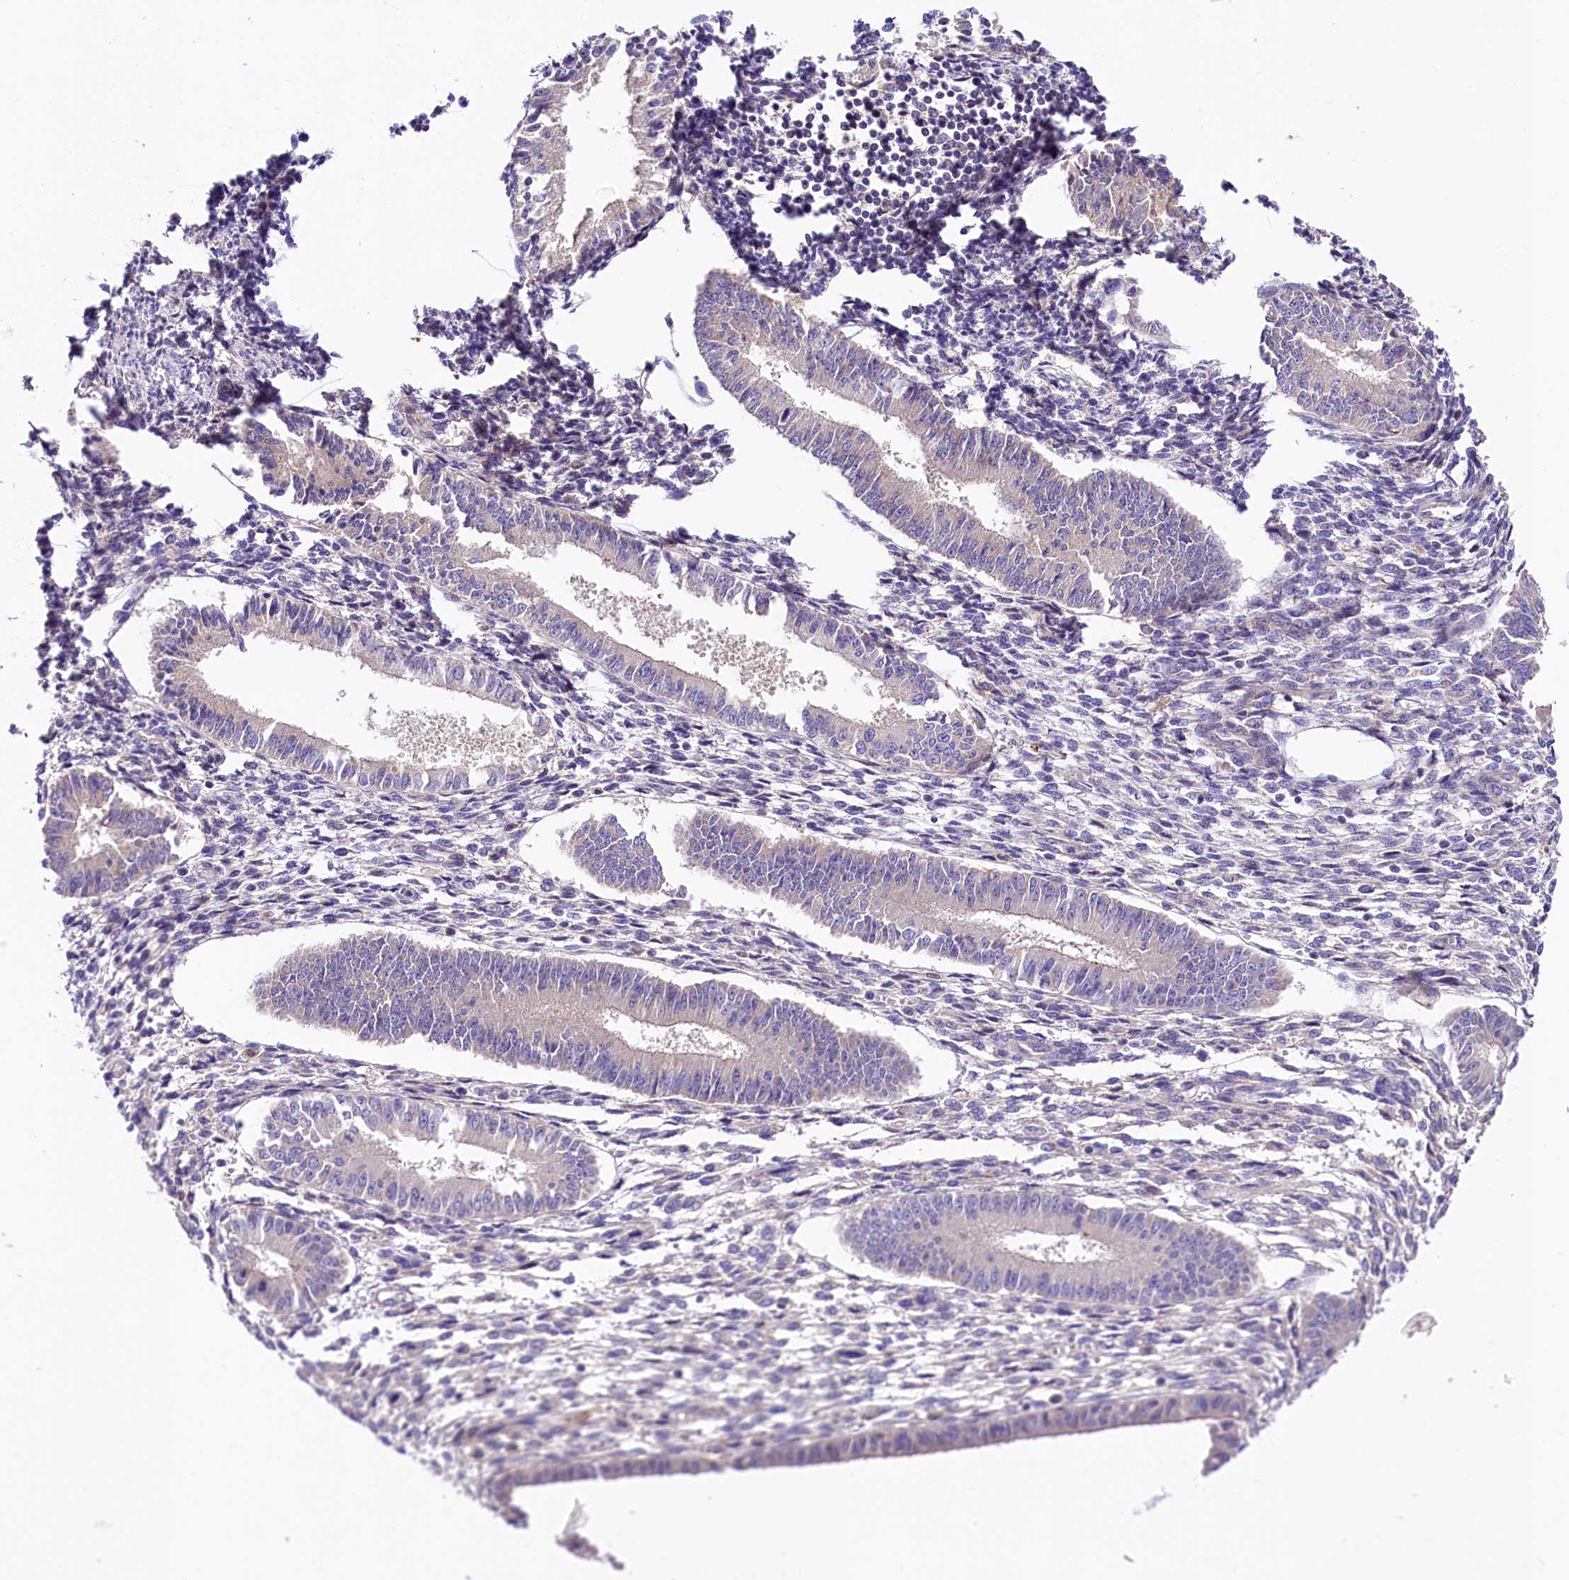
{"staining": {"intensity": "negative", "quantity": "none", "location": "none"}, "tissue": "endometrium", "cell_type": "Cells in endometrial stroma", "image_type": "normal", "snomed": [{"axis": "morphology", "description": "Normal tissue, NOS"}, {"axis": "topography", "description": "Uterus"}, {"axis": "topography", "description": "Endometrium"}], "caption": "Immunohistochemical staining of unremarkable human endometrium exhibits no significant expression in cells in endometrial stroma. Nuclei are stained in blue.", "gene": "ARMC6", "patient": {"sex": "female", "age": 48}}